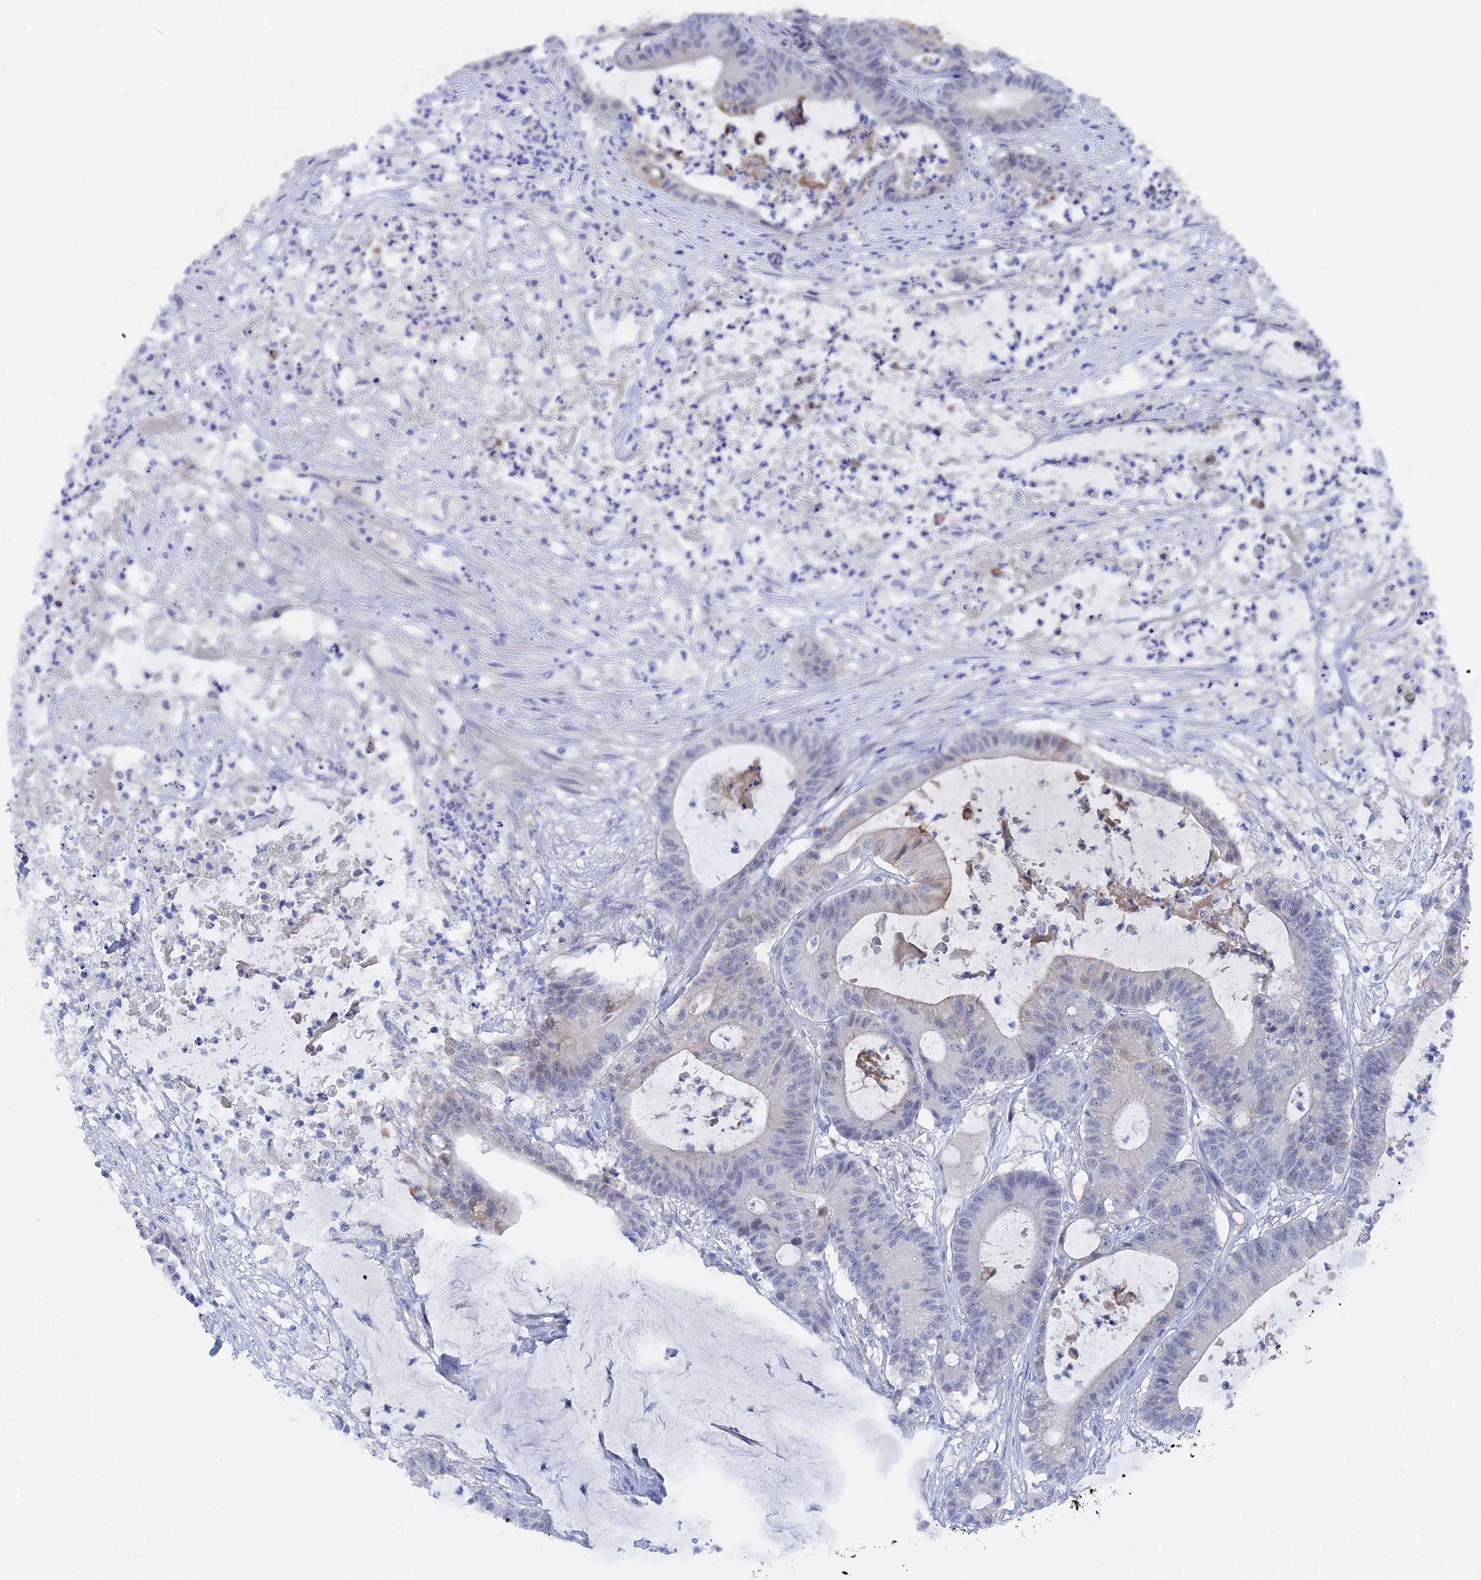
{"staining": {"intensity": "negative", "quantity": "none", "location": "none"}, "tissue": "colorectal cancer", "cell_type": "Tumor cells", "image_type": "cancer", "snomed": [{"axis": "morphology", "description": "Adenocarcinoma, NOS"}, {"axis": "topography", "description": "Colon"}], "caption": "Protein analysis of colorectal adenocarcinoma displays no significant expression in tumor cells.", "gene": "DACT3", "patient": {"sex": "female", "age": 84}}